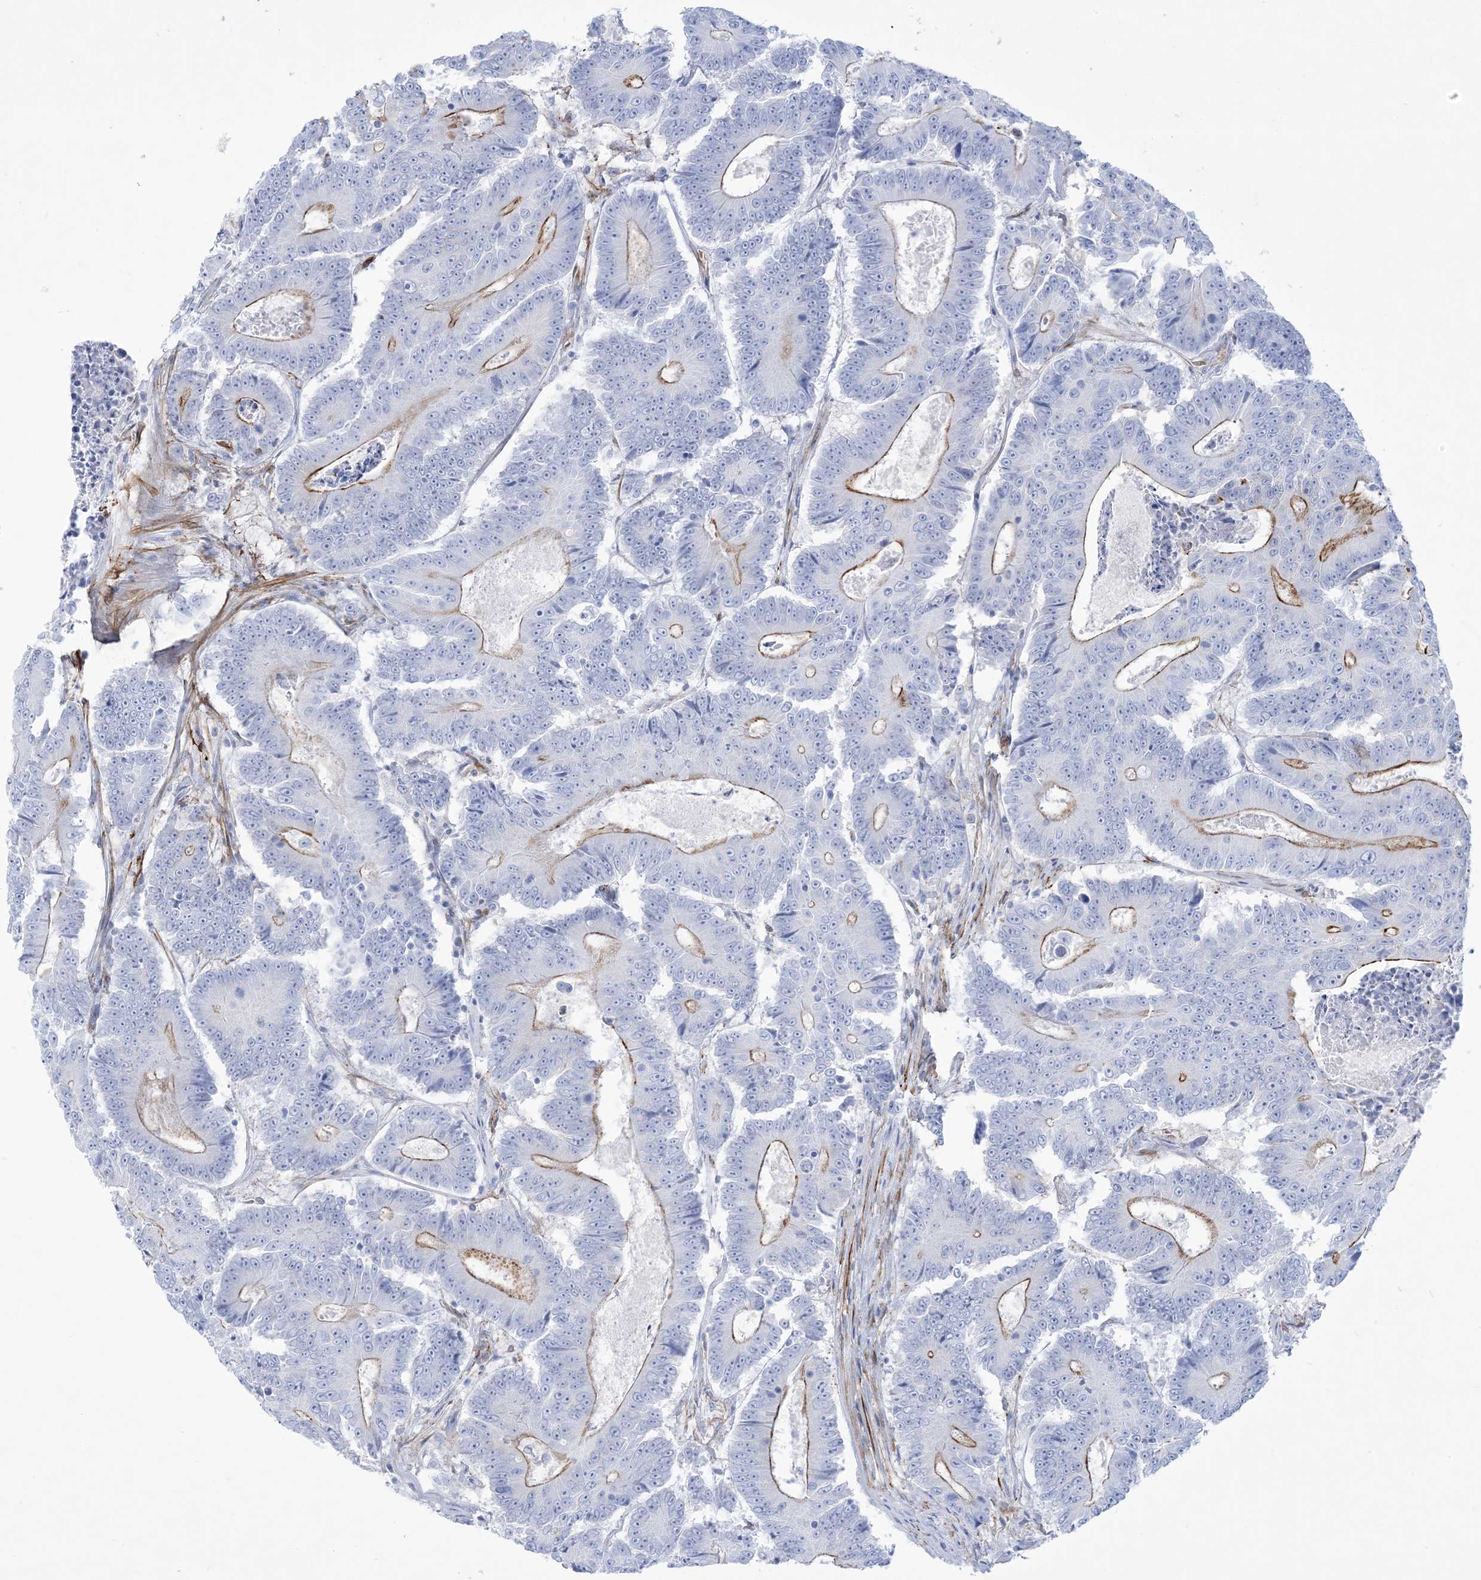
{"staining": {"intensity": "moderate", "quantity": "<25%", "location": "cytoplasmic/membranous"}, "tissue": "colorectal cancer", "cell_type": "Tumor cells", "image_type": "cancer", "snomed": [{"axis": "morphology", "description": "Adenocarcinoma, NOS"}, {"axis": "topography", "description": "Colon"}], "caption": "Human colorectal cancer (adenocarcinoma) stained for a protein (brown) demonstrates moderate cytoplasmic/membranous positive staining in approximately <25% of tumor cells.", "gene": "B3GNT7", "patient": {"sex": "male", "age": 83}}